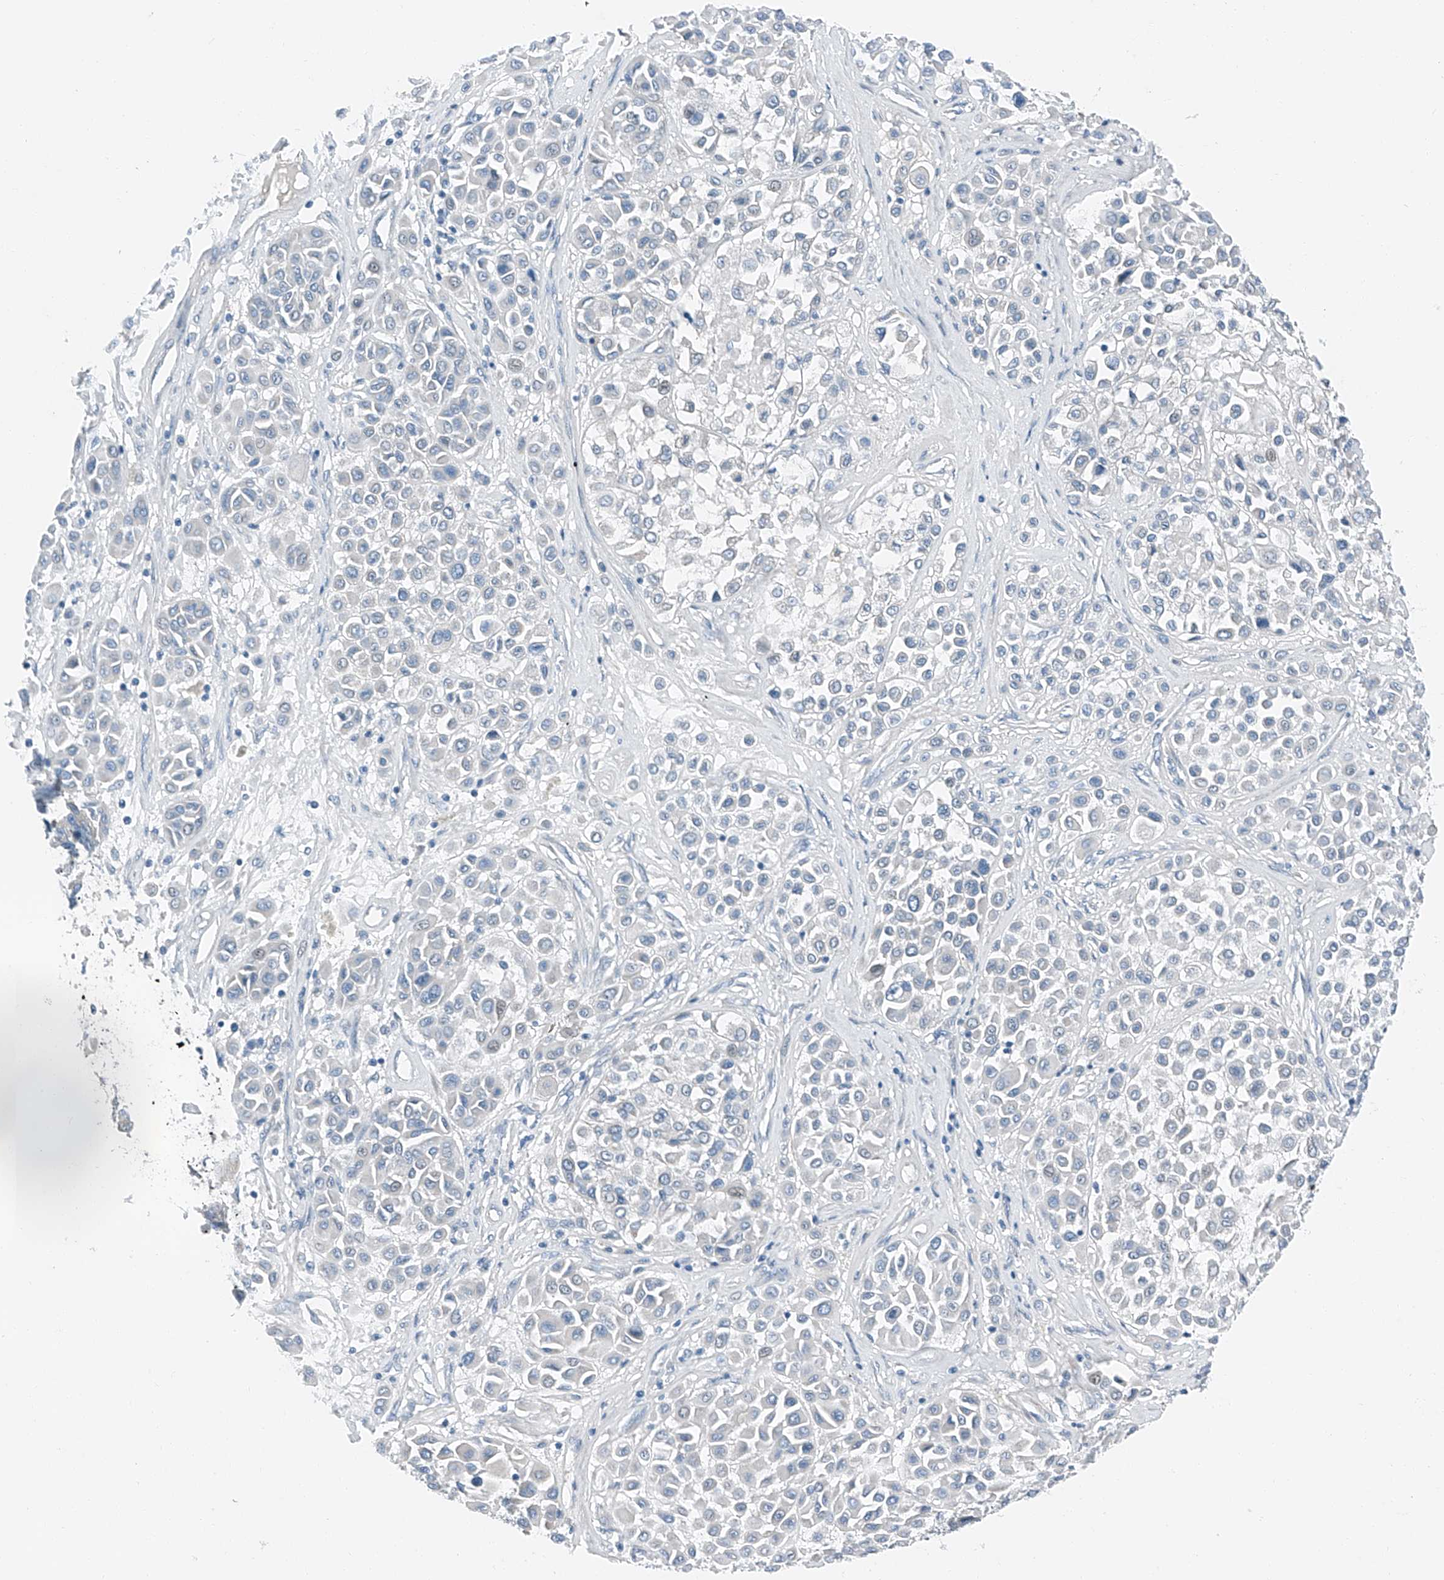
{"staining": {"intensity": "negative", "quantity": "none", "location": "none"}, "tissue": "melanoma", "cell_type": "Tumor cells", "image_type": "cancer", "snomed": [{"axis": "morphology", "description": "Malignant melanoma, Metastatic site"}, {"axis": "topography", "description": "Soft tissue"}], "caption": "This is an immunohistochemistry histopathology image of human malignant melanoma (metastatic site). There is no expression in tumor cells.", "gene": "MDGA1", "patient": {"sex": "male", "age": 41}}